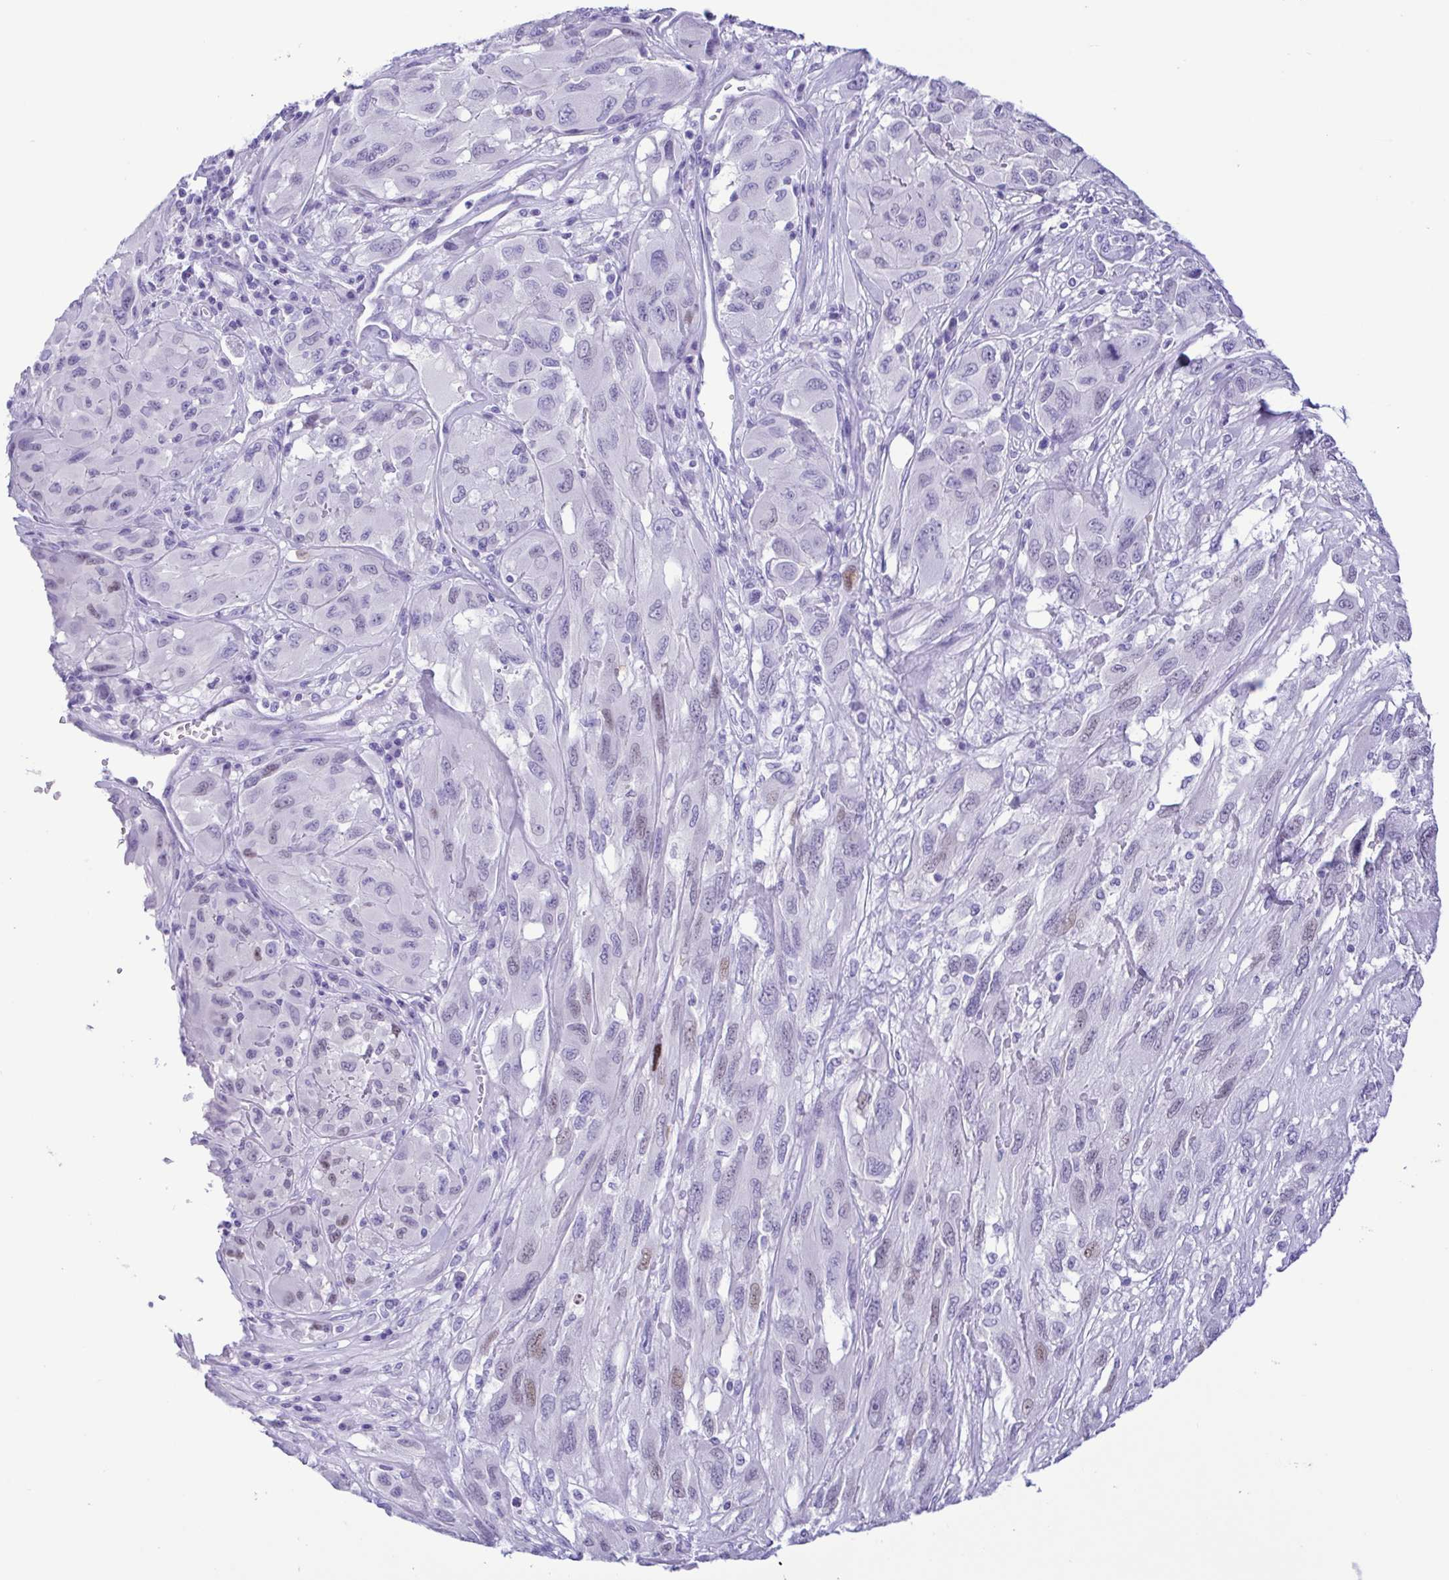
{"staining": {"intensity": "negative", "quantity": "none", "location": "none"}, "tissue": "melanoma", "cell_type": "Tumor cells", "image_type": "cancer", "snomed": [{"axis": "morphology", "description": "Malignant melanoma, NOS"}, {"axis": "topography", "description": "Skin"}], "caption": "This is an IHC histopathology image of melanoma. There is no staining in tumor cells.", "gene": "OVGP1", "patient": {"sex": "female", "age": 91}}